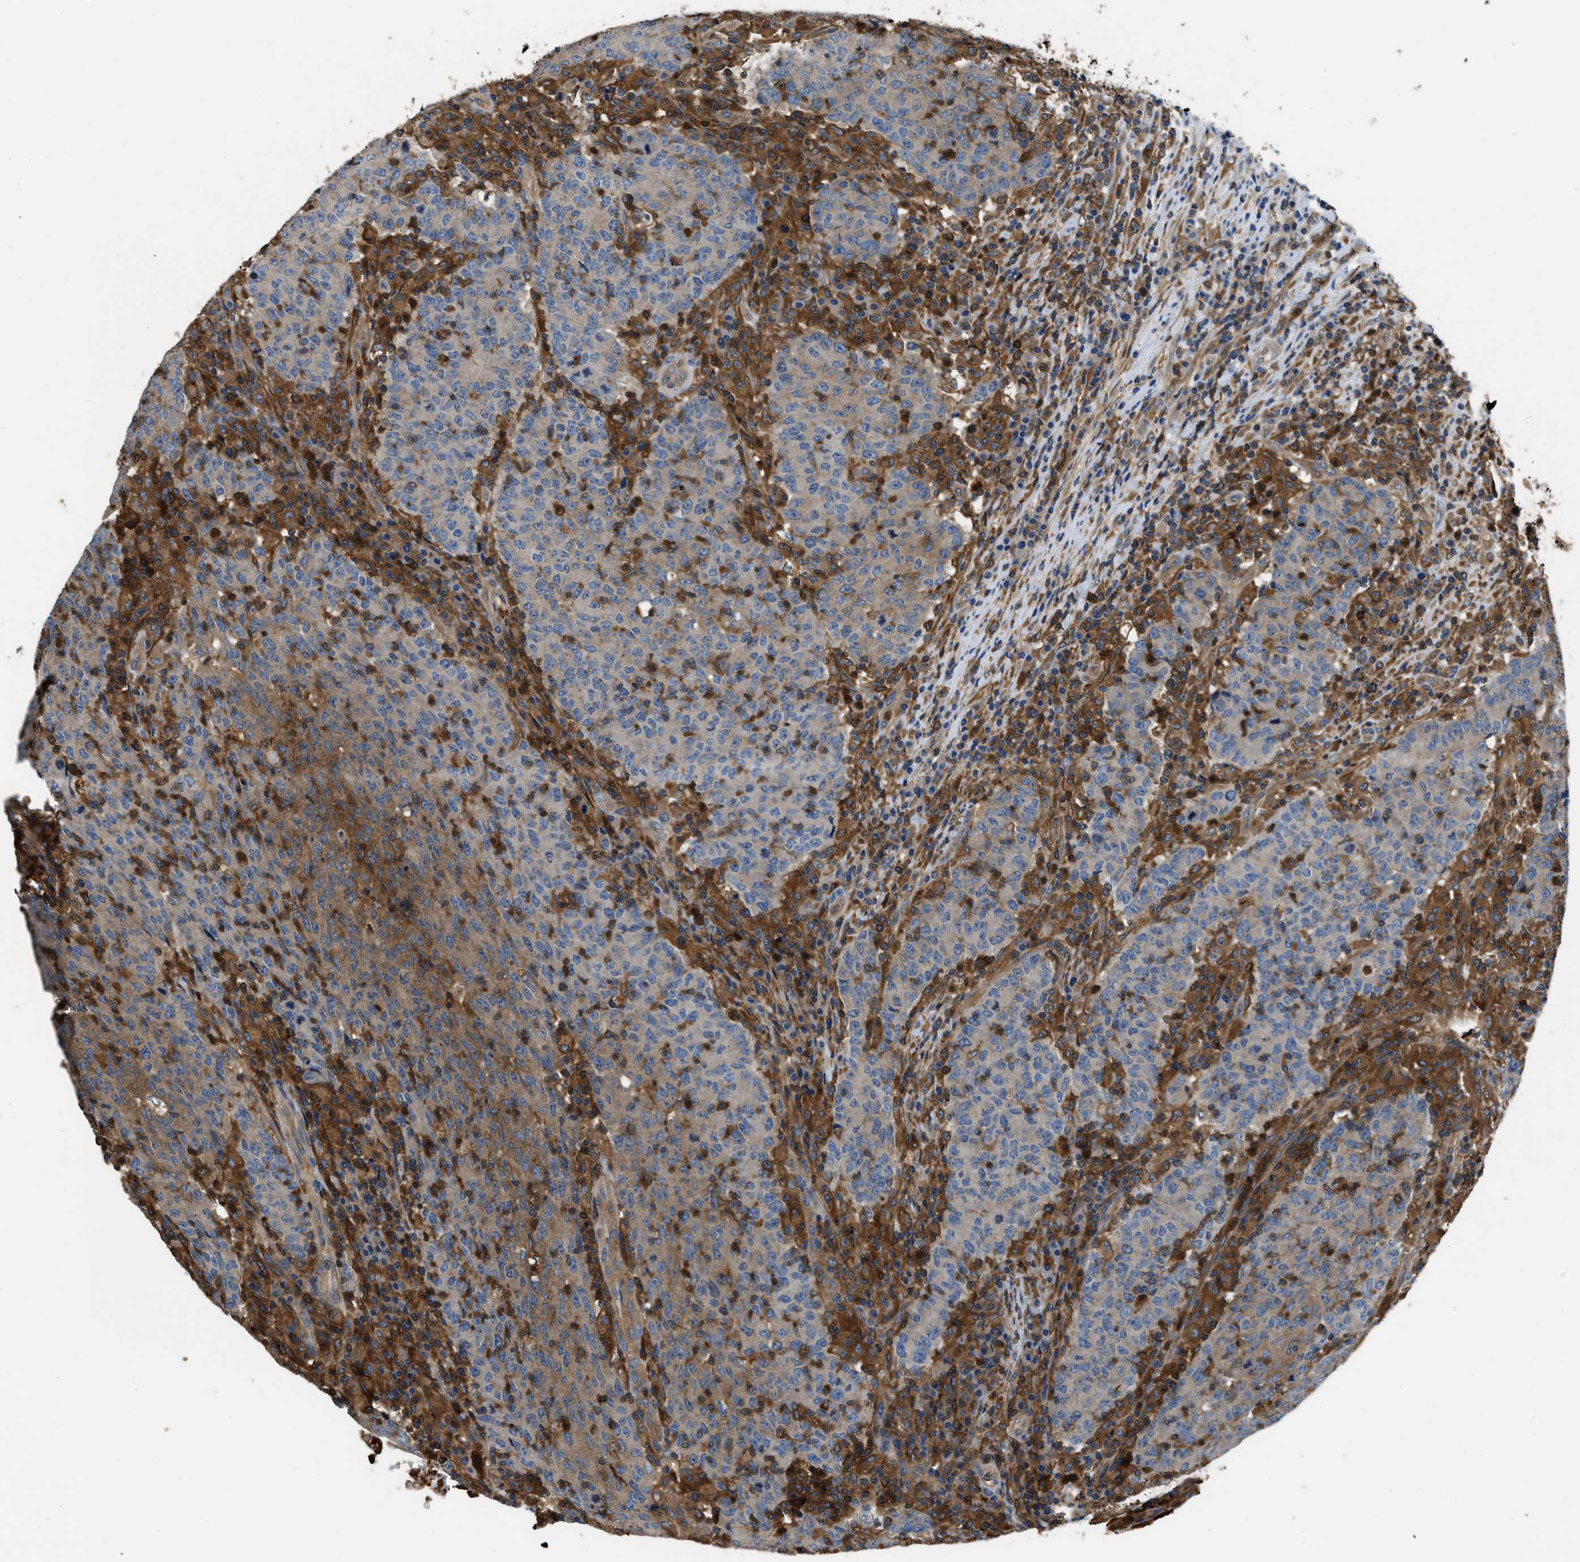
{"staining": {"intensity": "moderate", "quantity": "25%-75%", "location": "cytoplasmic/membranous"}, "tissue": "colorectal cancer", "cell_type": "Tumor cells", "image_type": "cancer", "snomed": [{"axis": "morphology", "description": "Adenocarcinoma, NOS"}, {"axis": "topography", "description": "Colon"}], "caption": "This photomicrograph exhibits immunohistochemistry staining of human colorectal adenocarcinoma, with medium moderate cytoplasmic/membranous staining in approximately 25%-75% of tumor cells.", "gene": "PKM", "patient": {"sex": "female", "age": 75}}